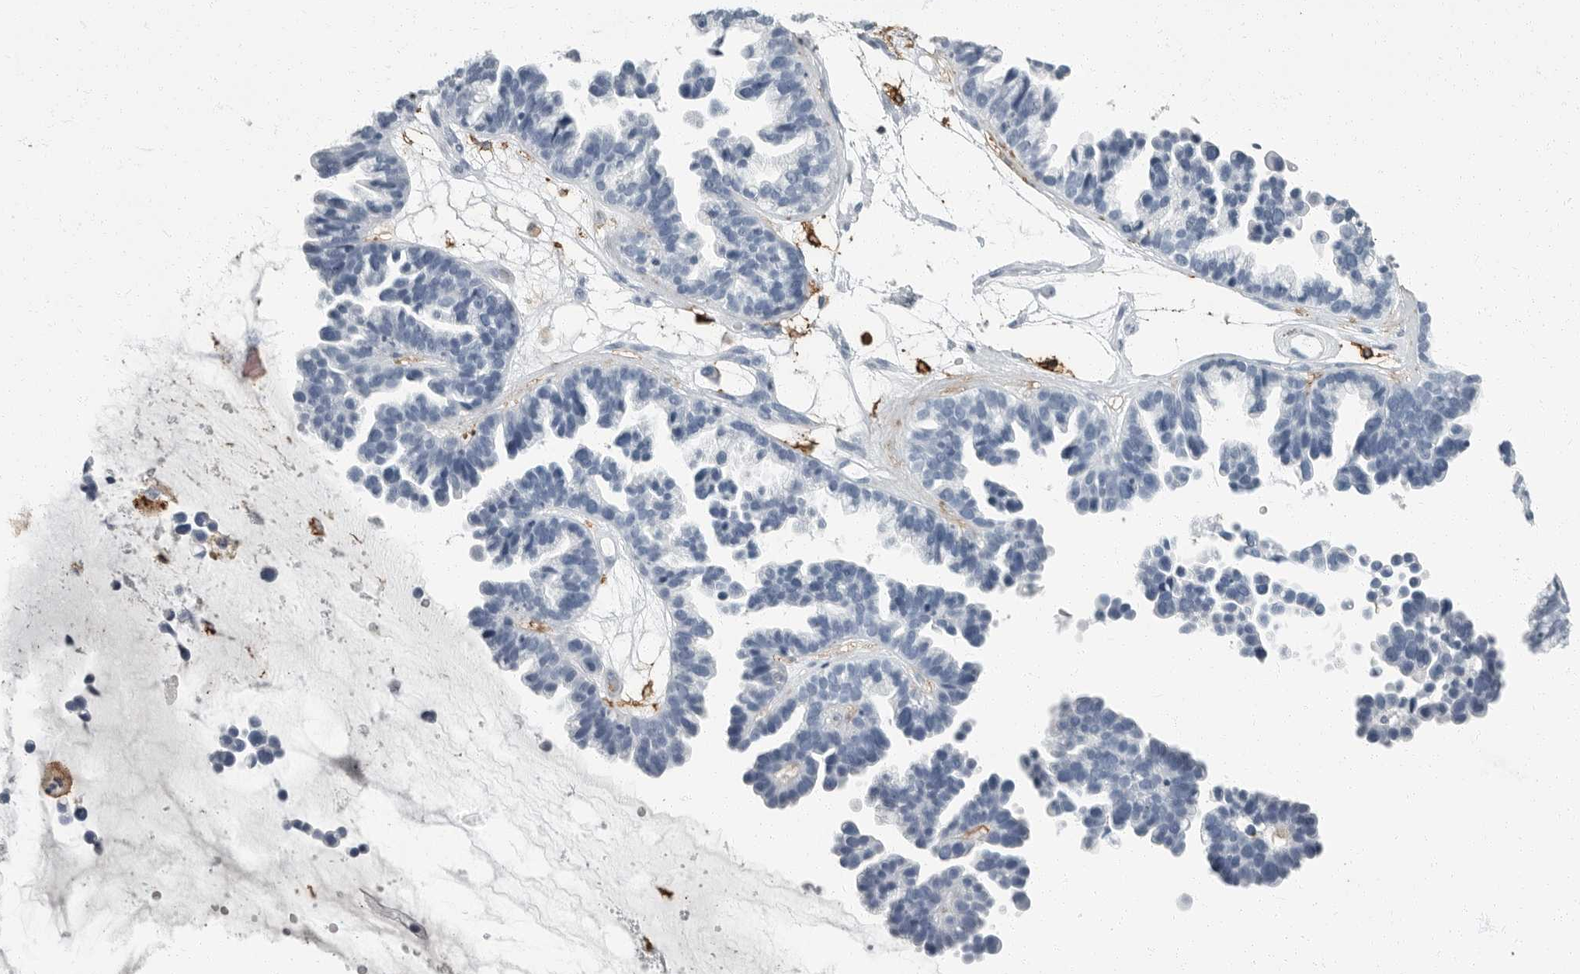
{"staining": {"intensity": "negative", "quantity": "none", "location": "none"}, "tissue": "ovarian cancer", "cell_type": "Tumor cells", "image_type": "cancer", "snomed": [{"axis": "morphology", "description": "Cystadenocarcinoma, serous, NOS"}, {"axis": "topography", "description": "Ovary"}], "caption": "DAB (3,3'-diaminobenzidine) immunohistochemical staining of ovarian cancer reveals no significant positivity in tumor cells.", "gene": "FCER1G", "patient": {"sex": "female", "age": 56}}